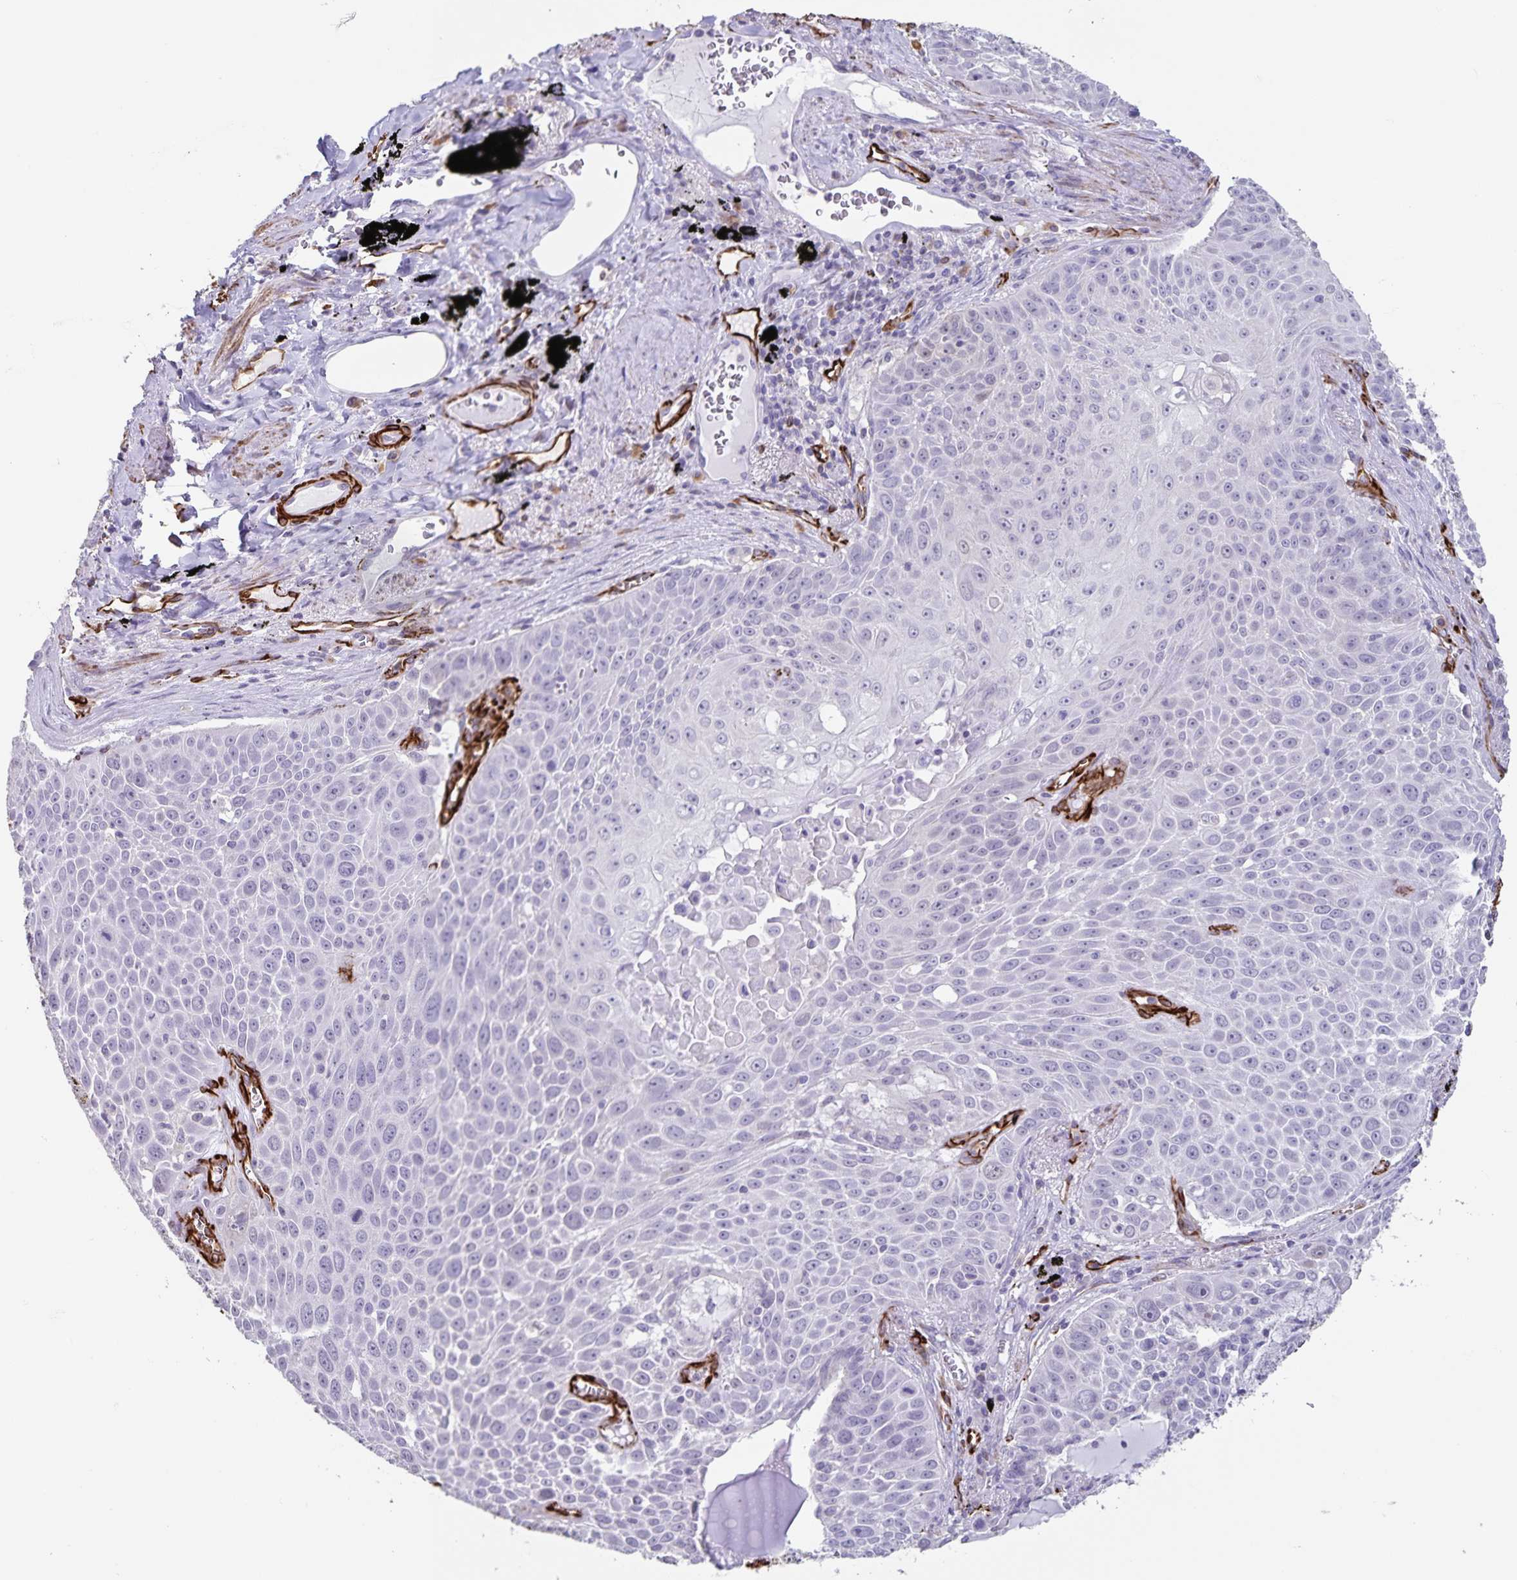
{"staining": {"intensity": "negative", "quantity": "none", "location": "none"}, "tissue": "lung cancer", "cell_type": "Tumor cells", "image_type": "cancer", "snomed": [{"axis": "morphology", "description": "Squamous cell carcinoma, NOS"}, {"axis": "morphology", "description": "Squamous cell carcinoma, metastatic, NOS"}, {"axis": "topography", "description": "Lymph node"}, {"axis": "topography", "description": "Lung"}], "caption": "The immunohistochemistry (IHC) histopathology image has no significant staining in tumor cells of lung cancer (squamous cell carcinoma) tissue.", "gene": "SYNM", "patient": {"sex": "female", "age": 62}}